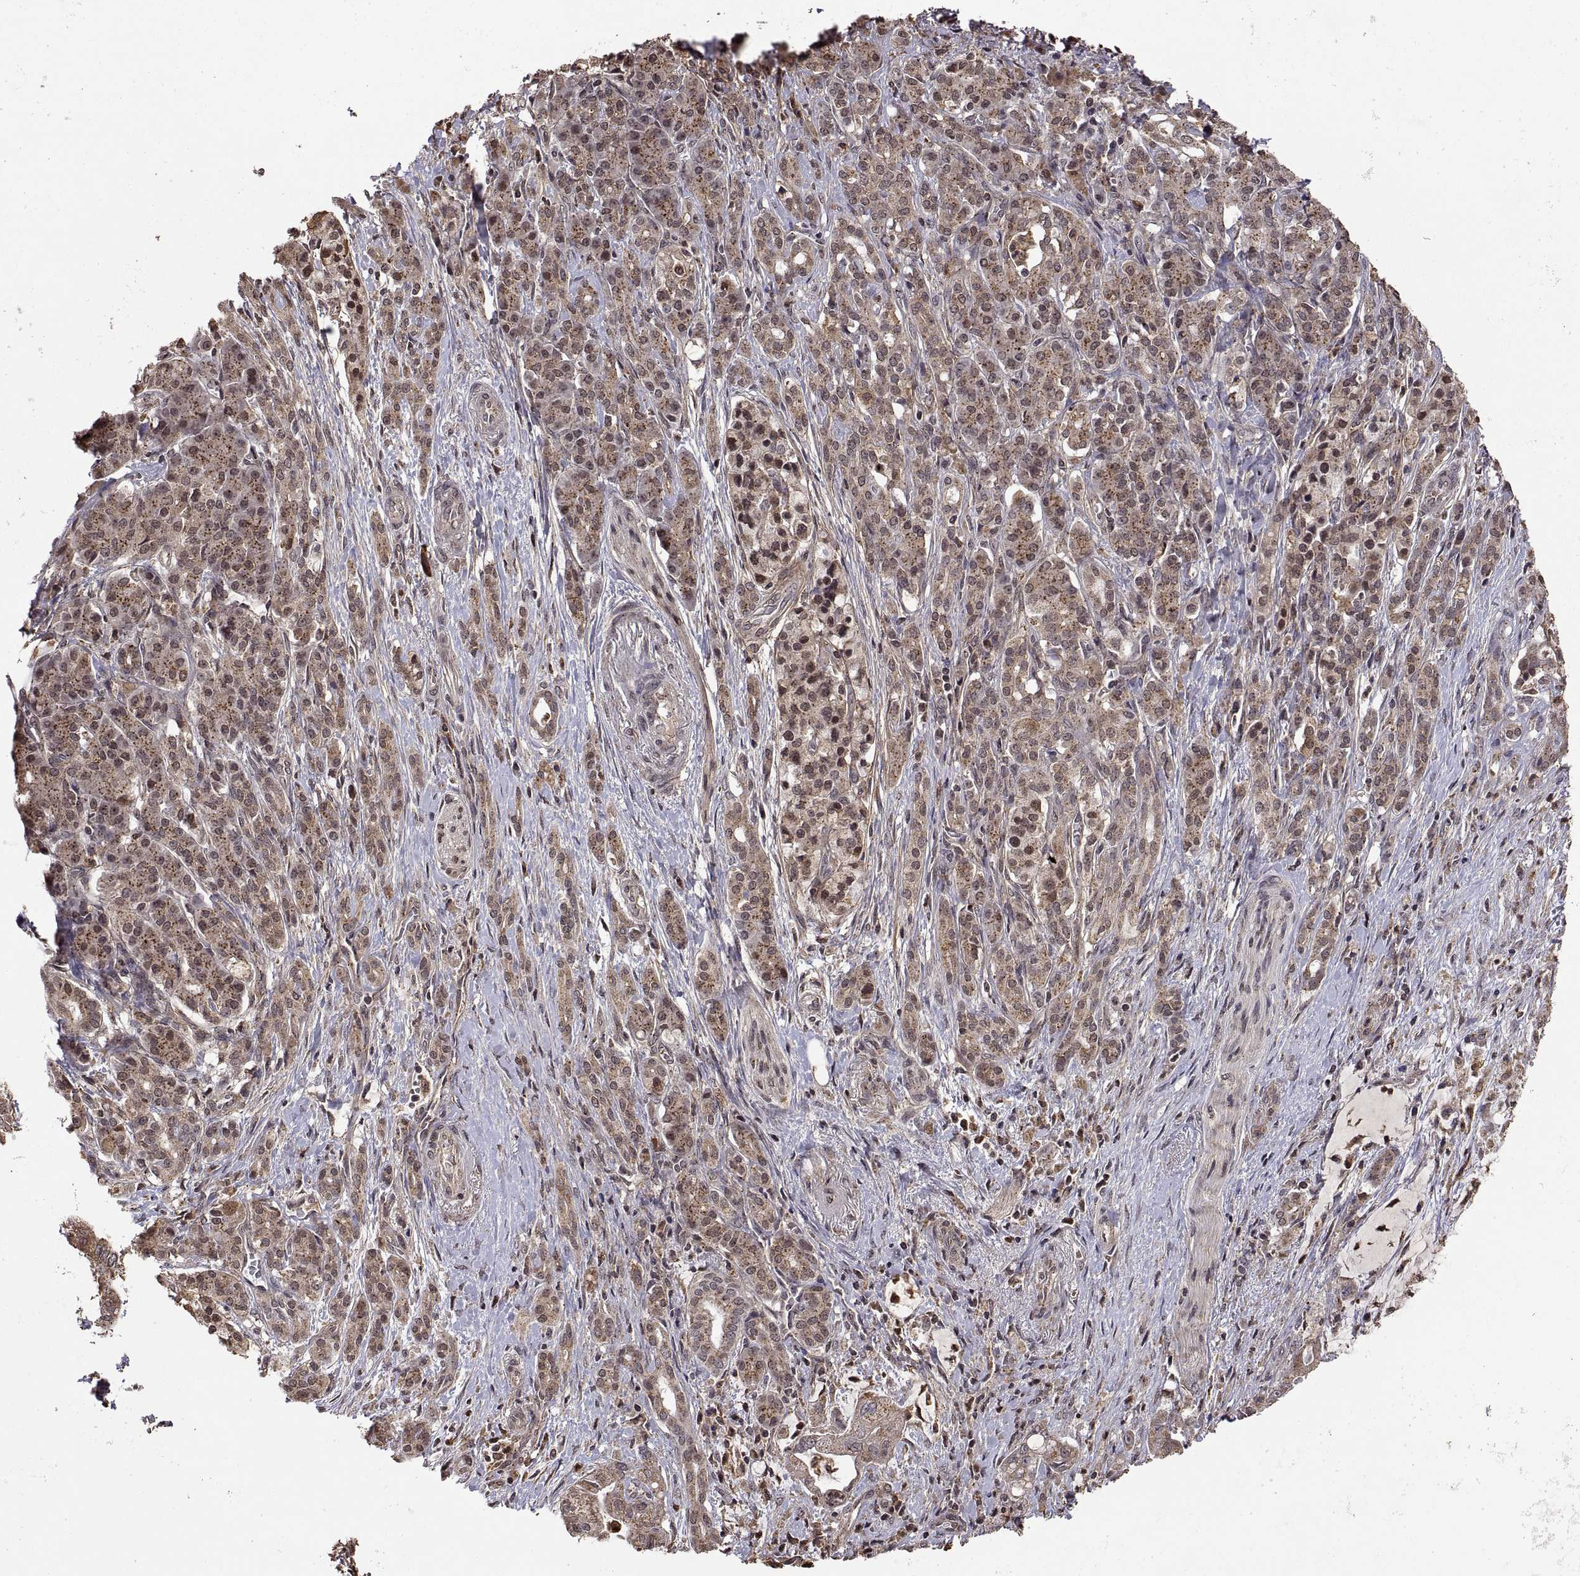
{"staining": {"intensity": "weak", "quantity": ">75%", "location": "cytoplasmic/membranous"}, "tissue": "pancreatic cancer", "cell_type": "Tumor cells", "image_type": "cancer", "snomed": [{"axis": "morphology", "description": "Normal tissue, NOS"}, {"axis": "morphology", "description": "Inflammation, NOS"}, {"axis": "morphology", "description": "Adenocarcinoma, NOS"}, {"axis": "topography", "description": "Pancreas"}], "caption": "Immunohistochemistry micrograph of human pancreatic cancer (adenocarcinoma) stained for a protein (brown), which shows low levels of weak cytoplasmic/membranous staining in about >75% of tumor cells.", "gene": "ZNRF2", "patient": {"sex": "male", "age": 57}}